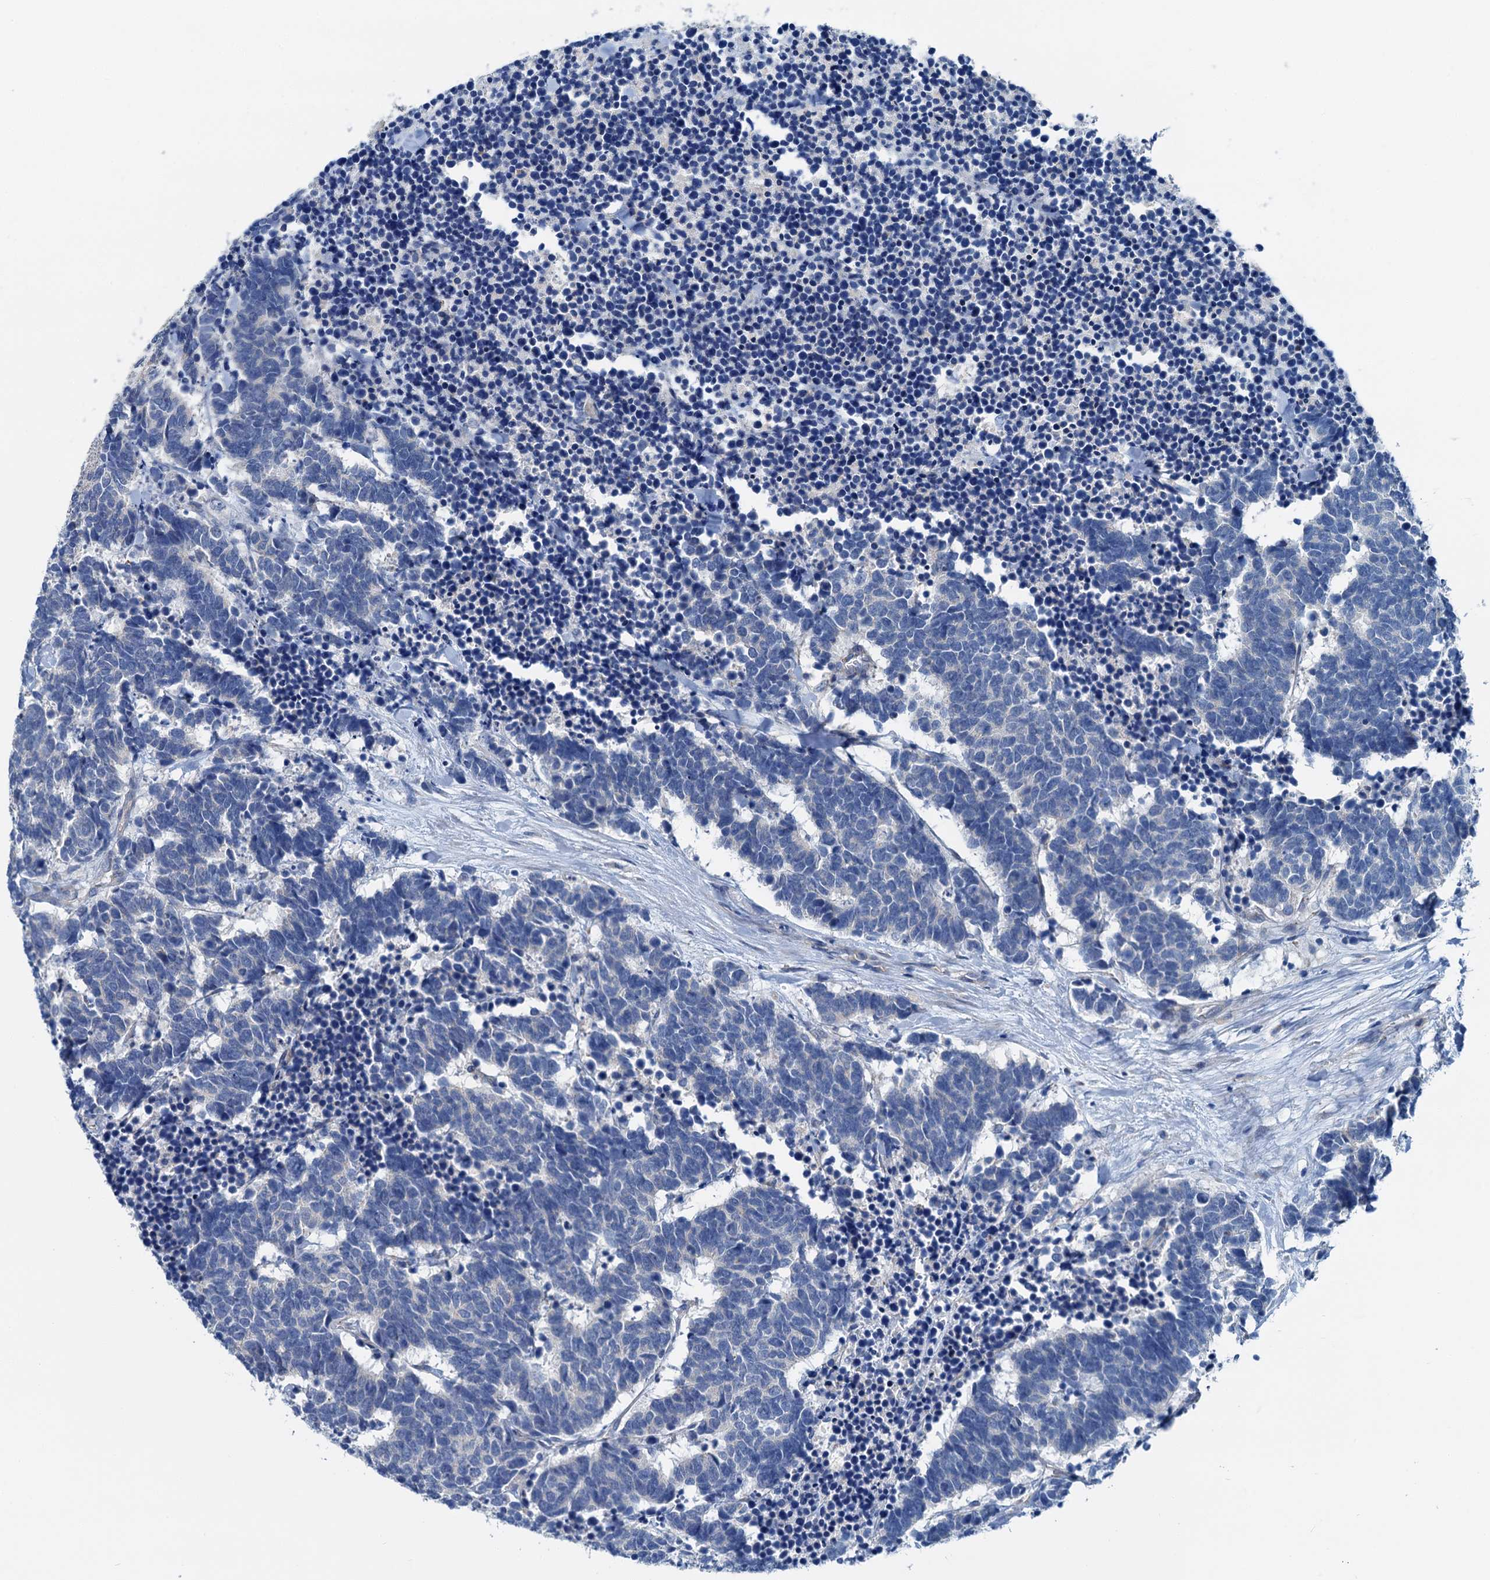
{"staining": {"intensity": "negative", "quantity": "none", "location": "none"}, "tissue": "carcinoid", "cell_type": "Tumor cells", "image_type": "cancer", "snomed": [{"axis": "morphology", "description": "Carcinoma, NOS"}, {"axis": "morphology", "description": "Carcinoid, malignant, NOS"}, {"axis": "topography", "description": "Urinary bladder"}], "caption": "This is an IHC photomicrograph of carcinoid (malignant). There is no staining in tumor cells.", "gene": "ELAC1", "patient": {"sex": "male", "age": 57}}